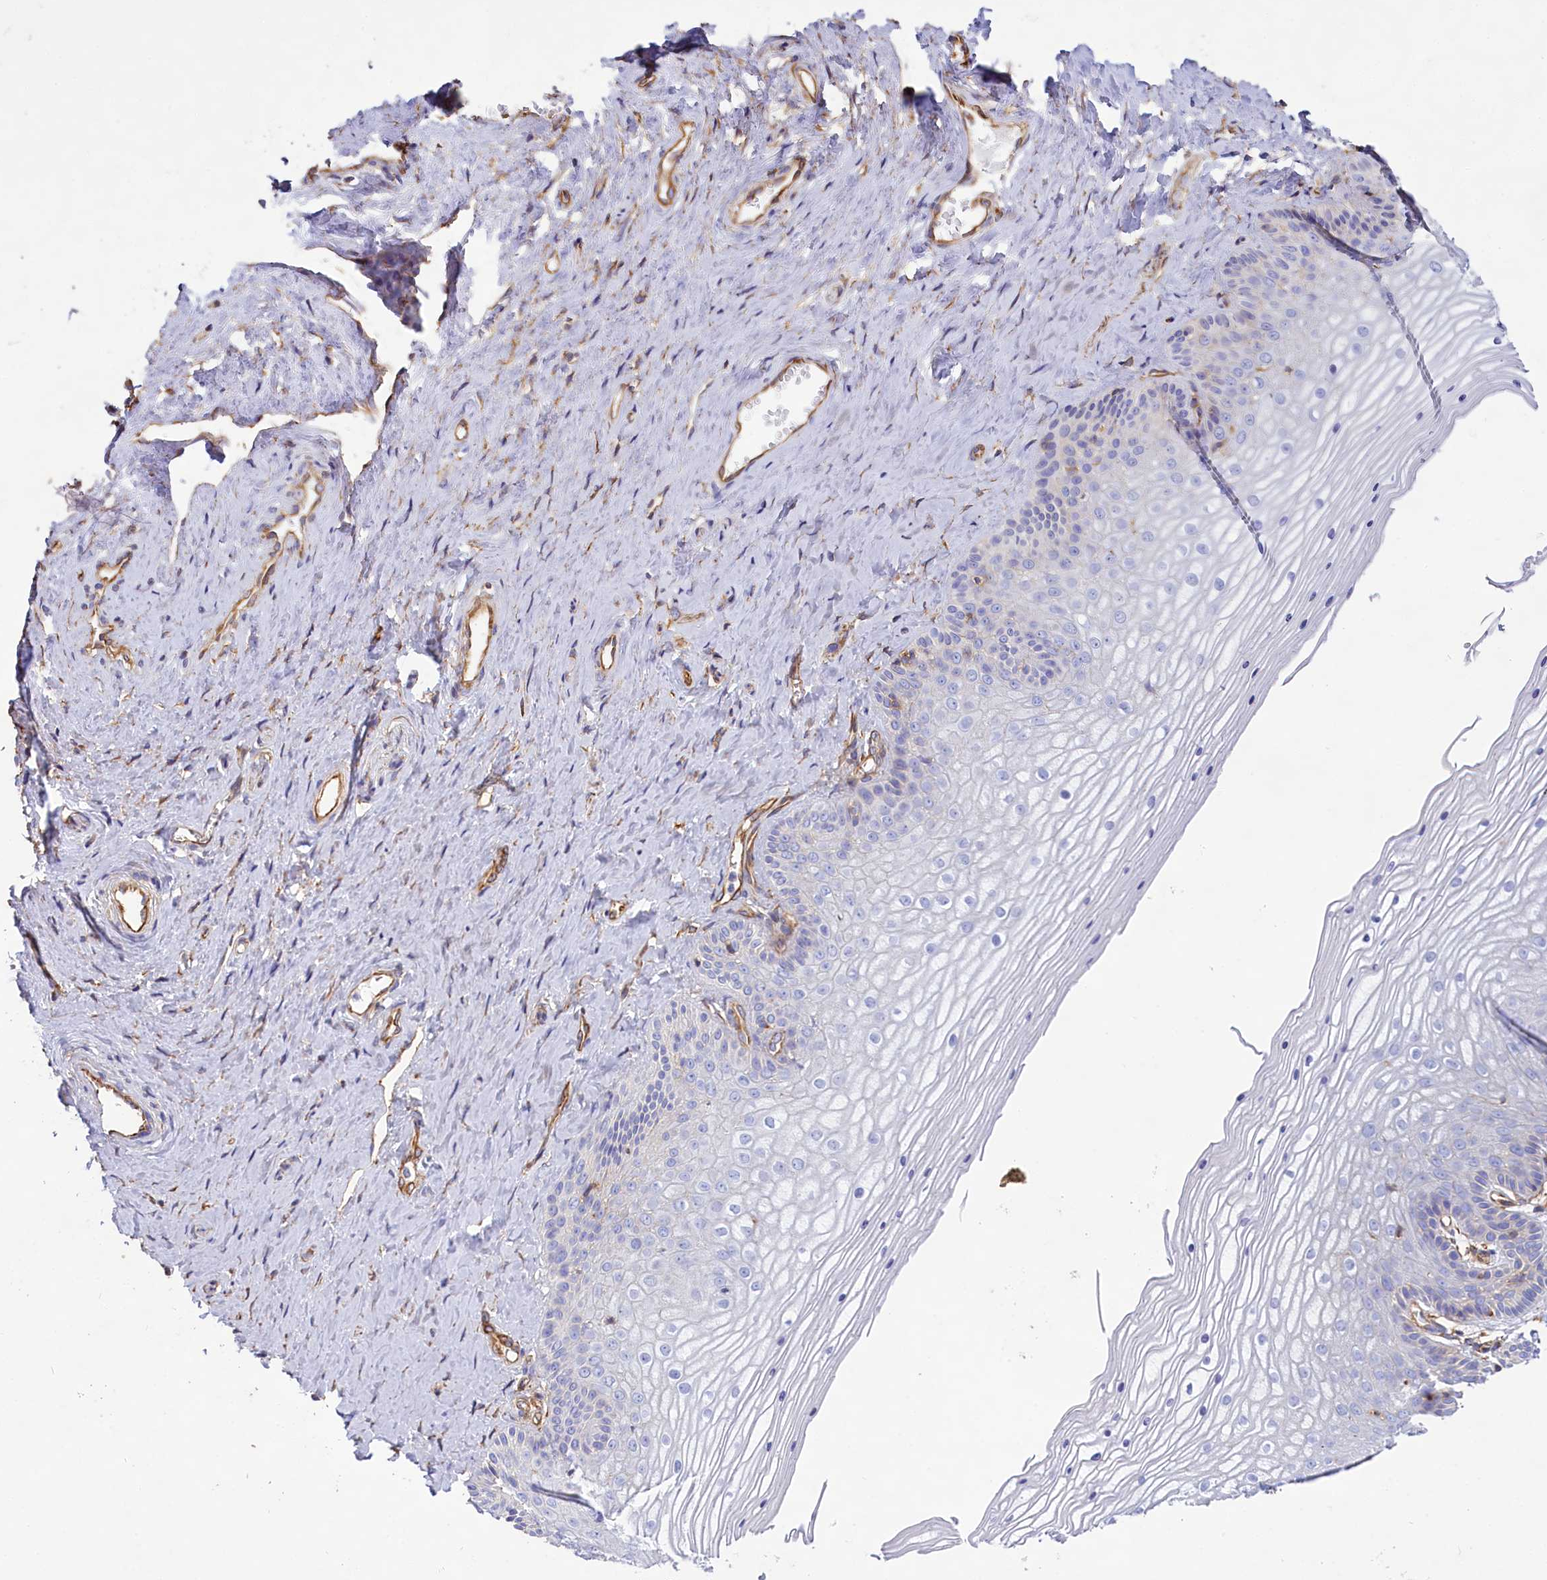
{"staining": {"intensity": "negative", "quantity": "none", "location": "none"}, "tissue": "vagina", "cell_type": "Squamous epithelial cells", "image_type": "normal", "snomed": [{"axis": "morphology", "description": "Normal tissue, NOS"}, {"axis": "topography", "description": "Vagina"}, {"axis": "topography", "description": "Cervix"}], "caption": "This photomicrograph is of benign vagina stained with immunohistochemistry to label a protein in brown with the nuclei are counter-stained blue. There is no expression in squamous epithelial cells.", "gene": "CD99", "patient": {"sex": "female", "age": 40}}